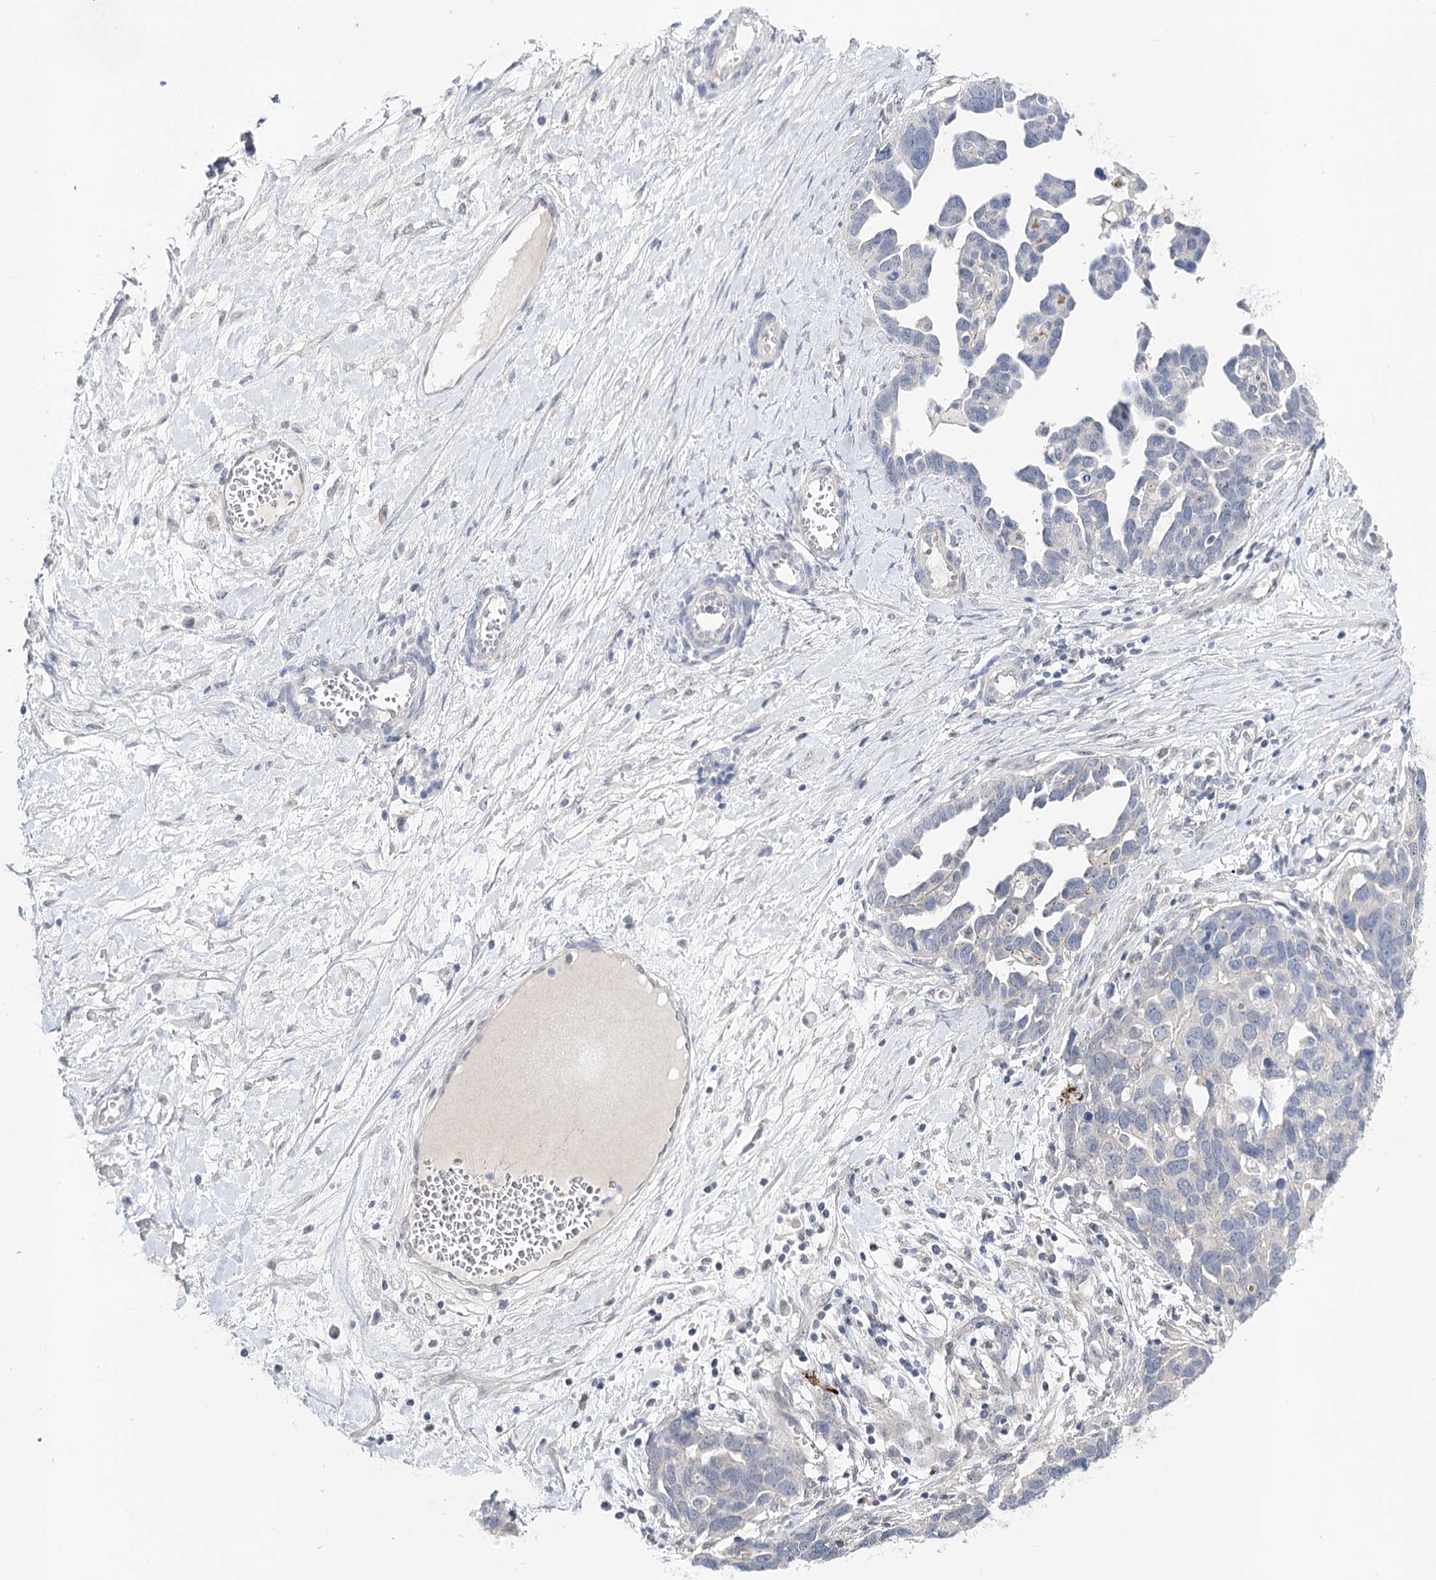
{"staining": {"intensity": "negative", "quantity": "none", "location": "none"}, "tissue": "ovarian cancer", "cell_type": "Tumor cells", "image_type": "cancer", "snomed": [{"axis": "morphology", "description": "Cystadenocarcinoma, serous, NOS"}, {"axis": "topography", "description": "Ovary"}], "caption": "Protein analysis of ovarian cancer (serous cystadenocarcinoma) displays no significant staining in tumor cells.", "gene": "ATP10B", "patient": {"sex": "female", "age": 54}}